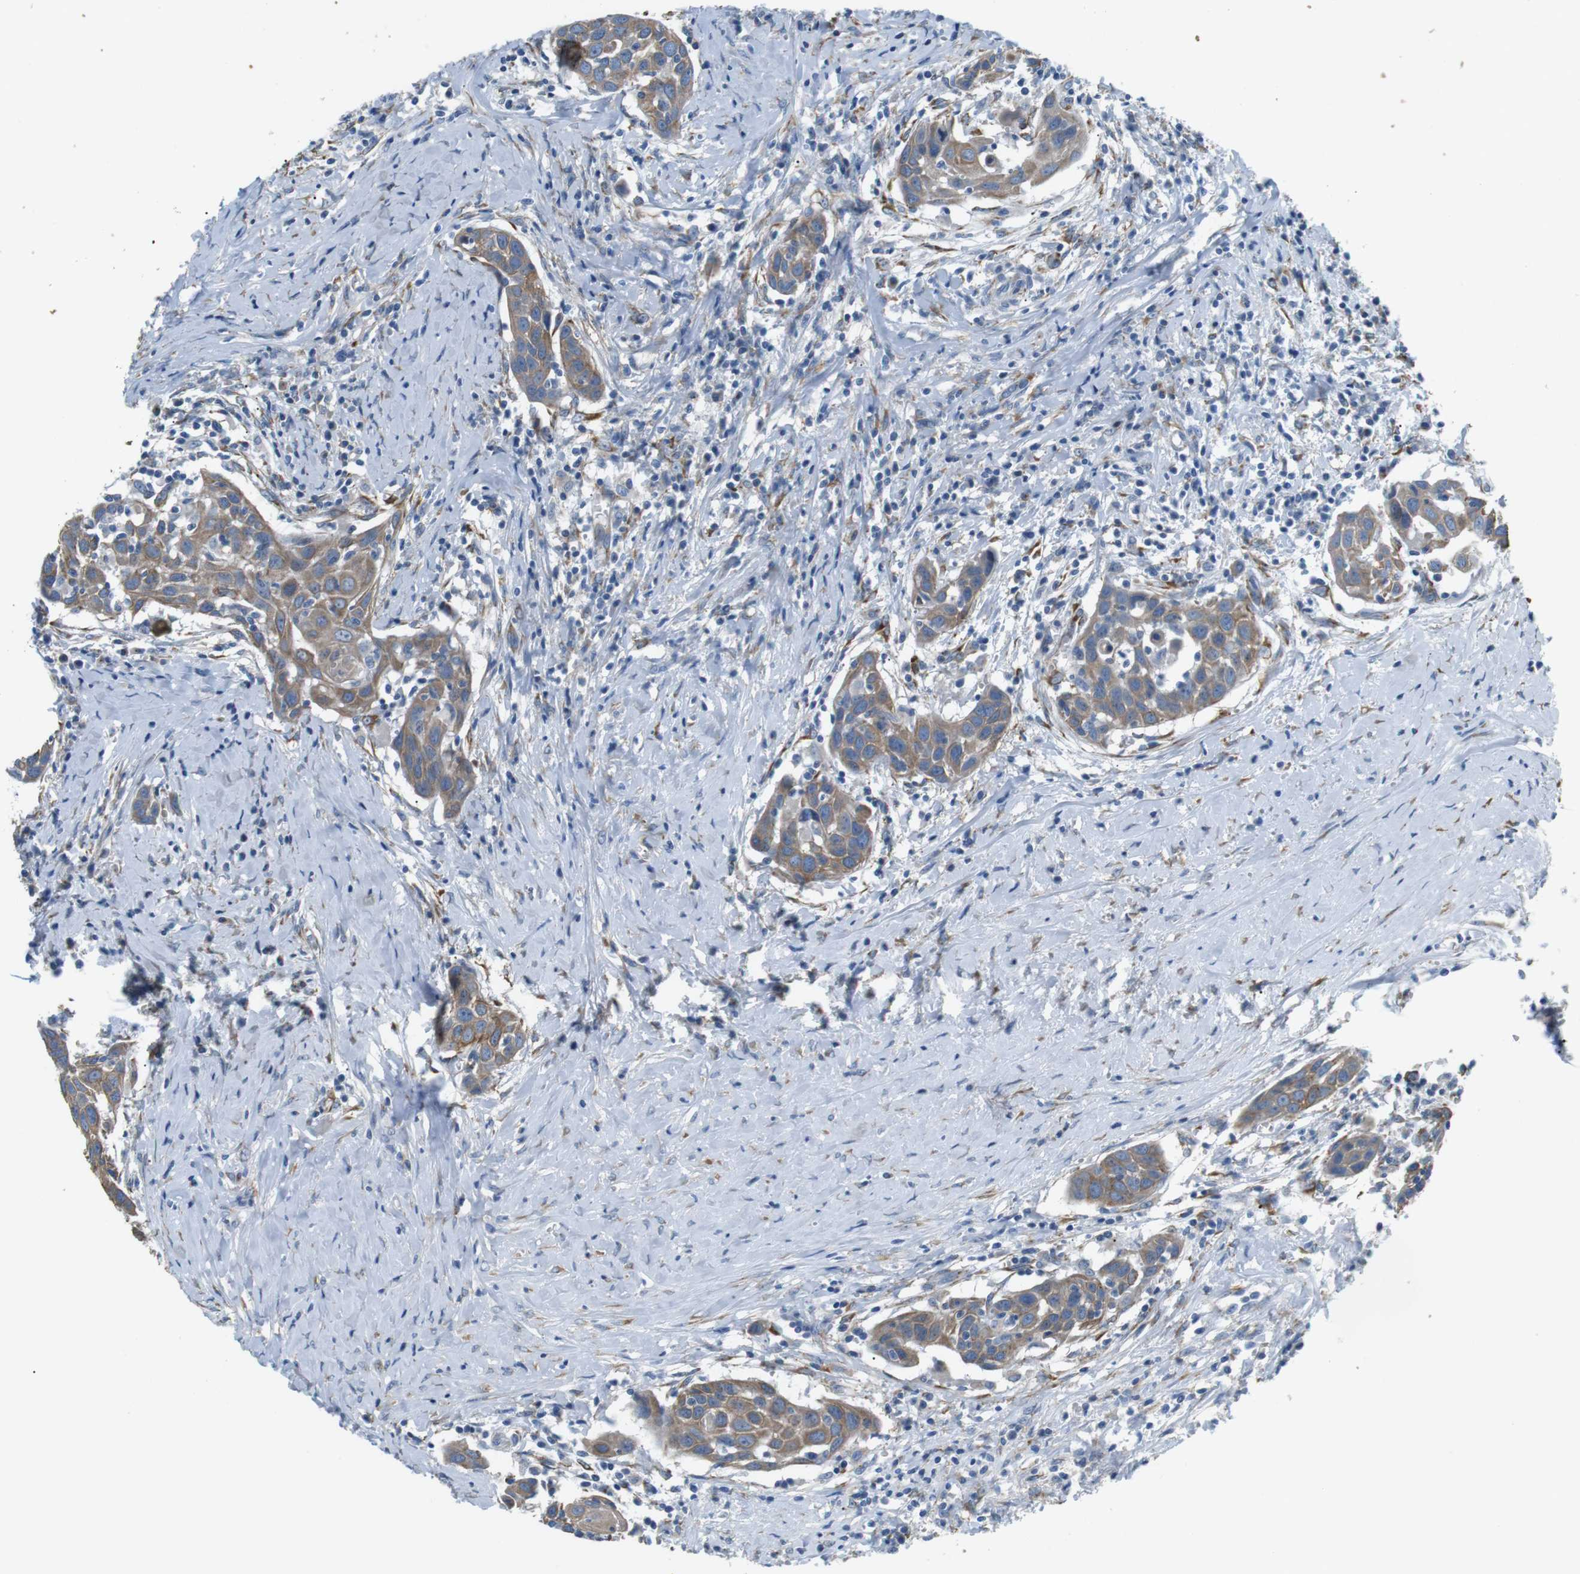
{"staining": {"intensity": "moderate", "quantity": ">75%", "location": "cytoplasmic/membranous"}, "tissue": "head and neck cancer", "cell_type": "Tumor cells", "image_type": "cancer", "snomed": [{"axis": "morphology", "description": "Squamous cell carcinoma, NOS"}, {"axis": "topography", "description": "Oral tissue"}, {"axis": "topography", "description": "Head-Neck"}], "caption": "DAB immunohistochemical staining of human head and neck cancer (squamous cell carcinoma) demonstrates moderate cytoplasmic/membranous protein expression in about >75% of tumor cells.", "gene": "UNC5CL", "patient": {"sex": "female", "age": 50}}